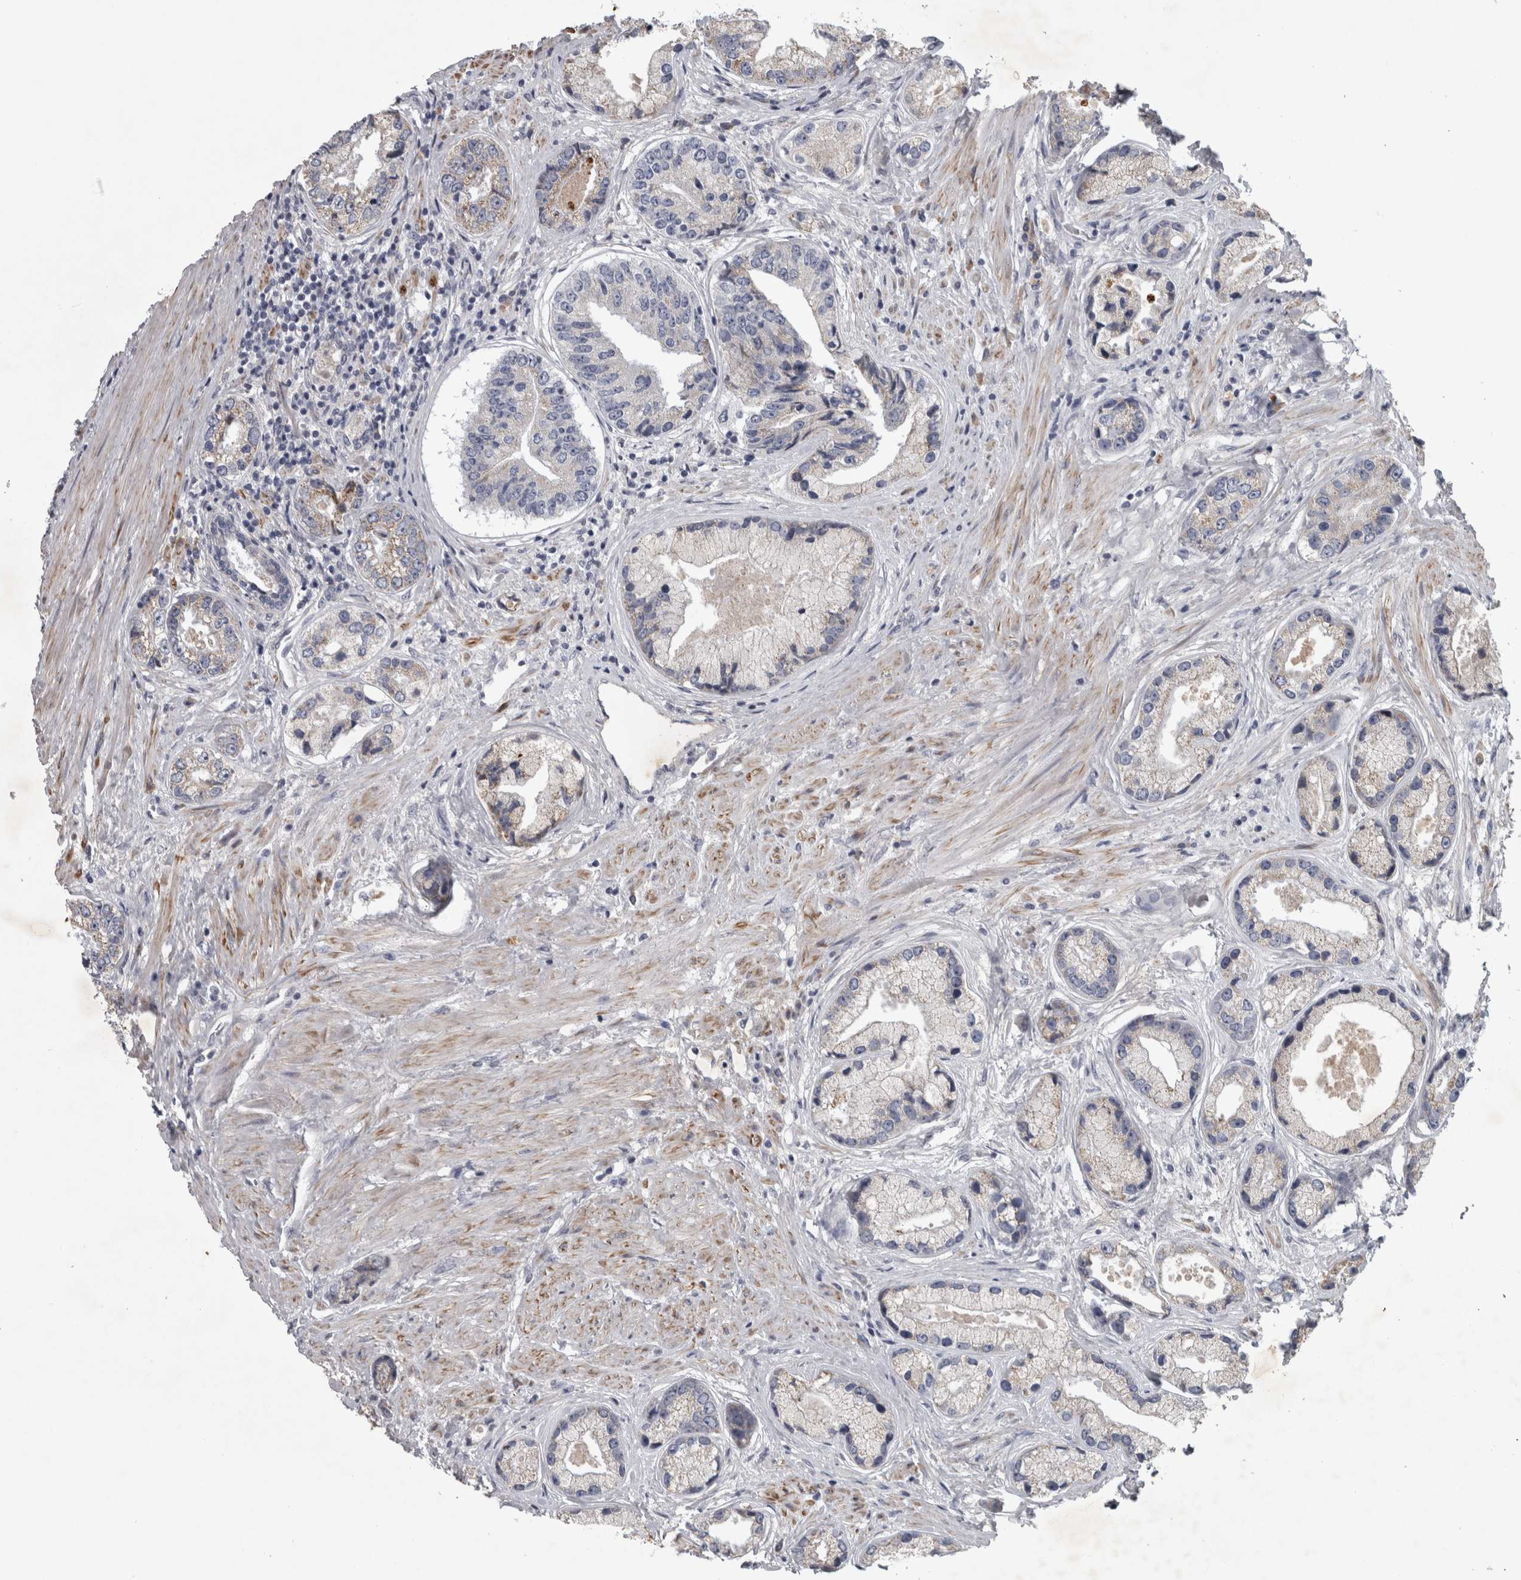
{"staining": {"intensity": "negative", "quantity": "none", "location": "none"}, "tissue": "prostate cancer", "cell_type": "Tumor cells", "image_type": "cancer", "snomed": [{"axis": "morphology", "description": "Adenocarcinoma, High grade"}, {"axis": "topography", "description": "Prostate"}], "caption": "Histopathology image shows no protein expression in tumor cells of prostate cancer (adenocarcinoma (high-grade)) tissue. (Brightfield microscopy of DAB IHC at high magnification).", "gene": "DBT", "patient": {"sex": "male", "age": 61}}